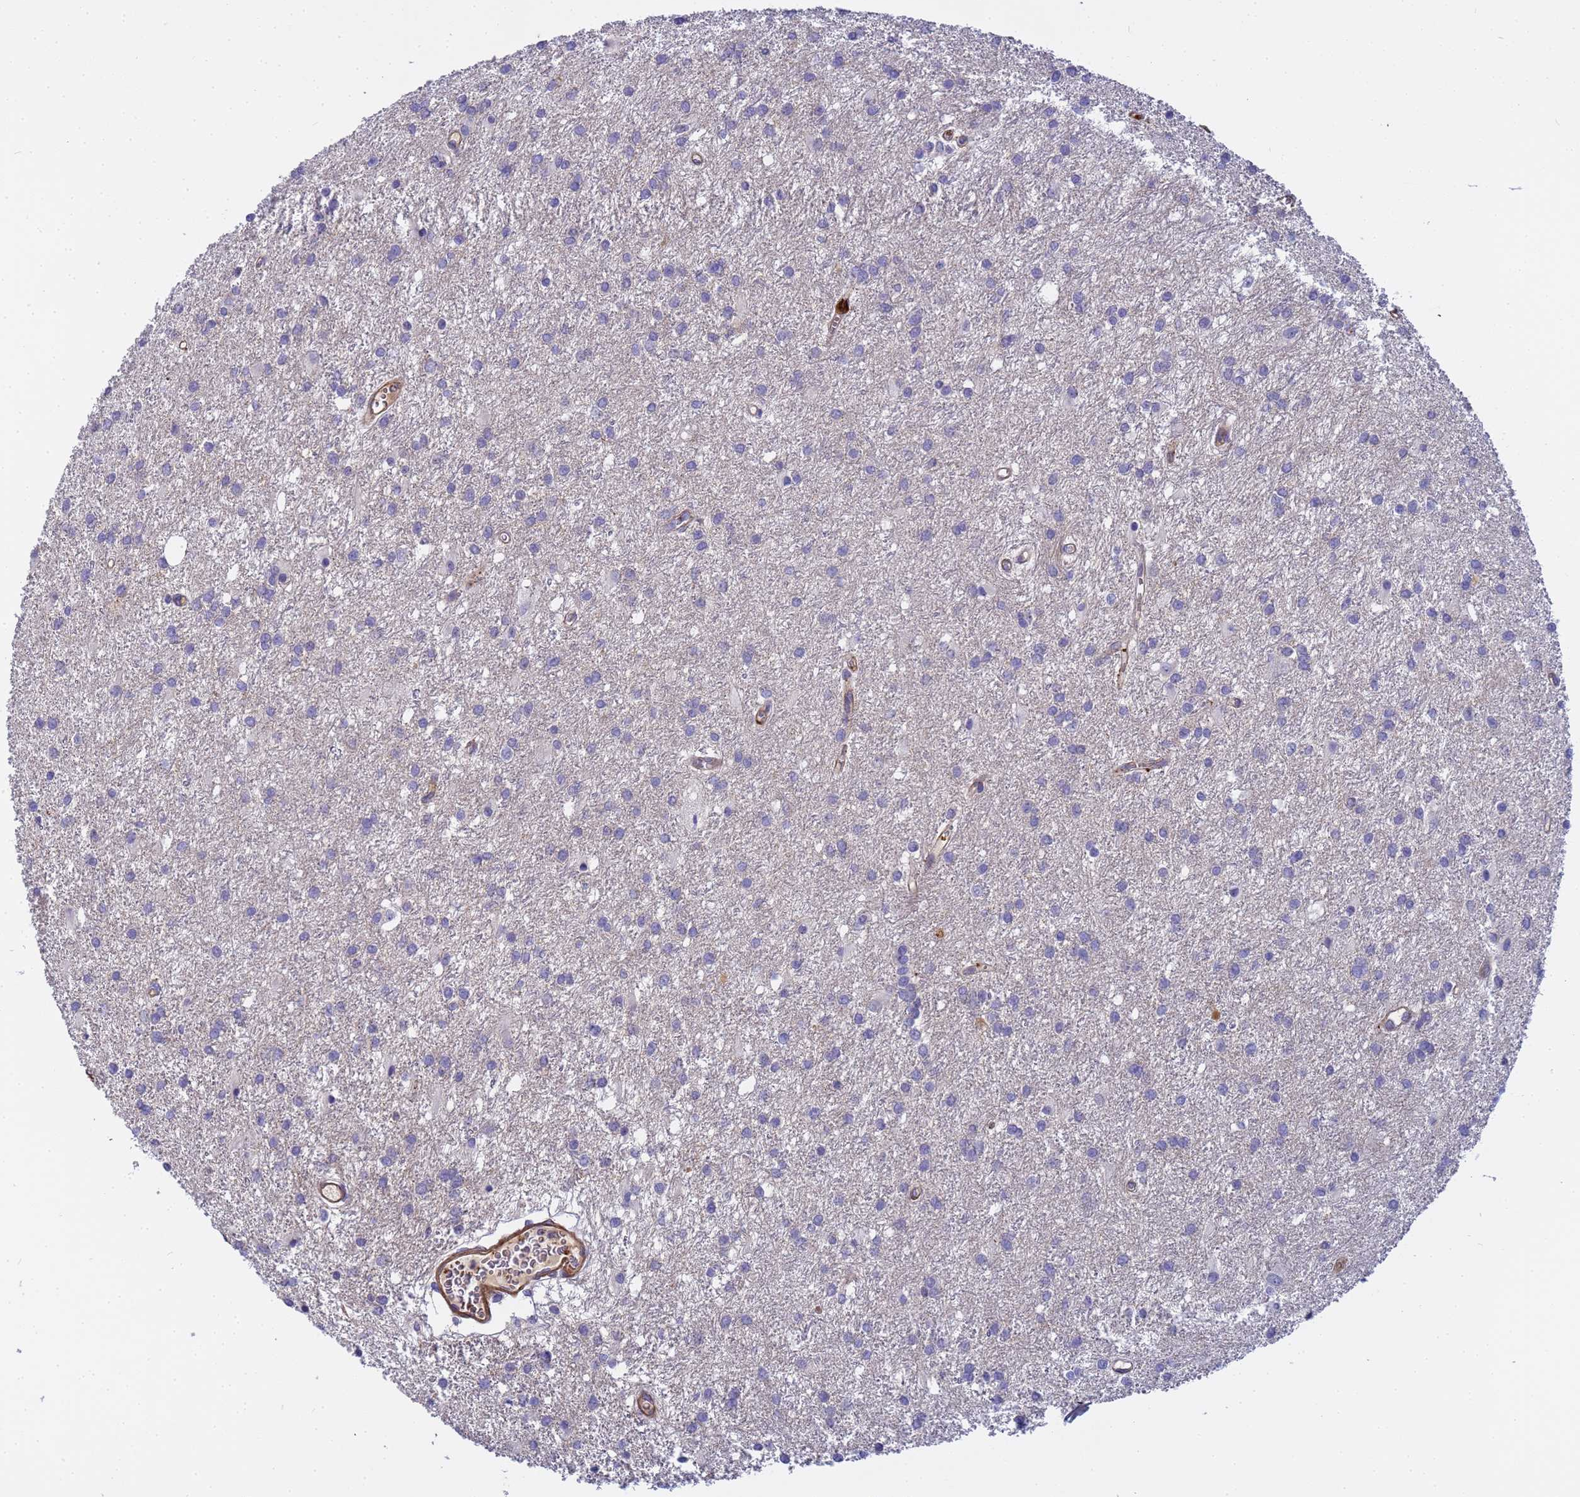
{"staining": {"intensity": "negative", "quantity": "none", "location": "none"}, "tissue": "glioma", "cell_type": "Tumor cells", "image_type": "cancer", "snomed": [{"axis": "morphology", "description": "Glioma, malignant, High grade"}, {"axis": "topography", "description": "Brain"}], "caption": "This is an IHC photomicrograph of glioma. There is no staining in tumor cells.", "gene": "MYL12A", "patient": {"sex": "female", "age": 50}}